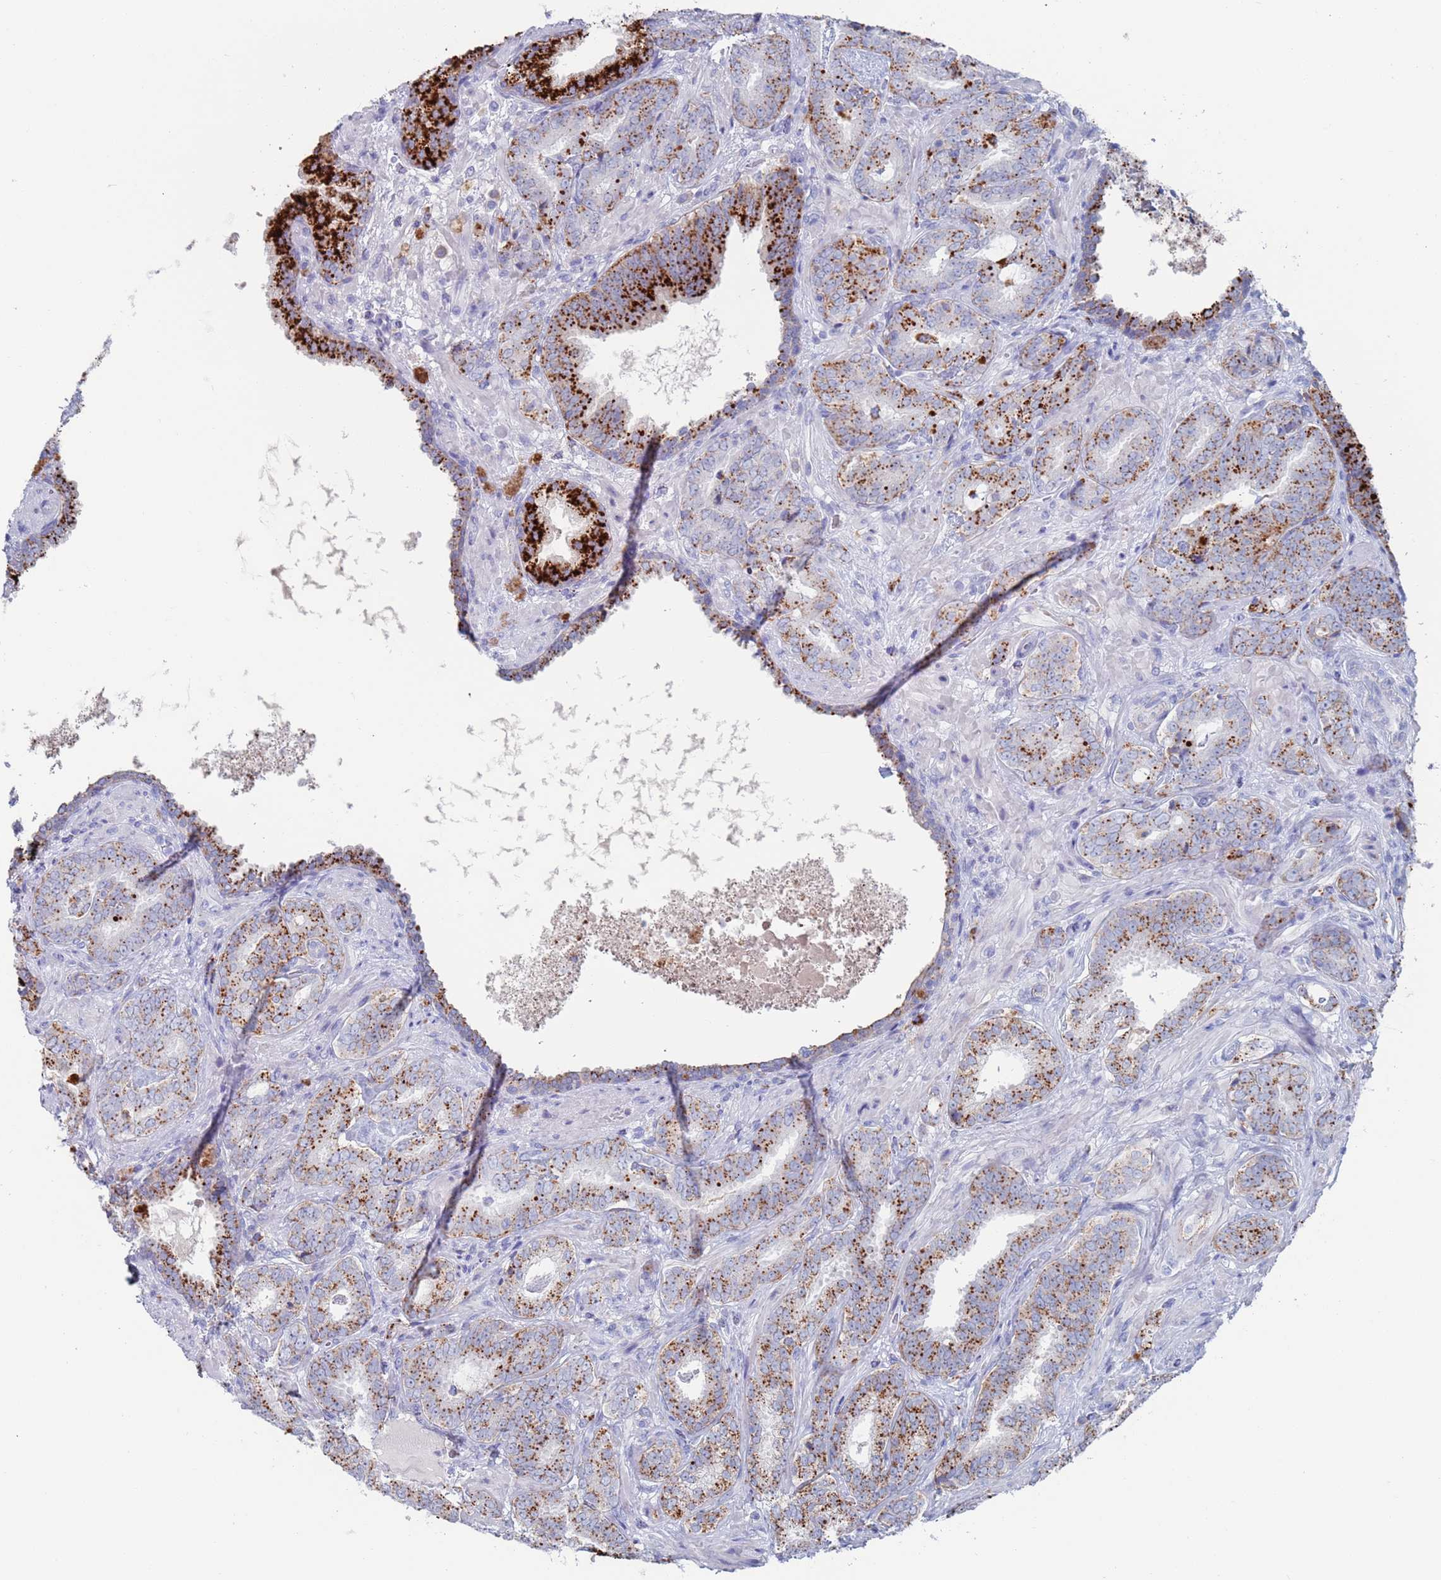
{"staining": {"intensity": "strong", "quantity": "25%-75%", "location": "cytoplasmic/membranous"}, "tissue": "prostate cancer", "cell_type": "Tumor cells", "image_type": "cancer", "snomed": [{"axis": "morphology", "description": "Adenocarcinoma, High grade"}, {"axis": "topography", "description": "Prostate"}], "caption": "A photomicrograph showing strong cytoplasmic/membranous expression in approximately 25%-75% of tumor cells in prostate adenocarcinoma (high-grade), as visualized by brown immunohistochemical staining.", "gene": "FUCA1", "patient": {"sex": "male", "age": 71}}